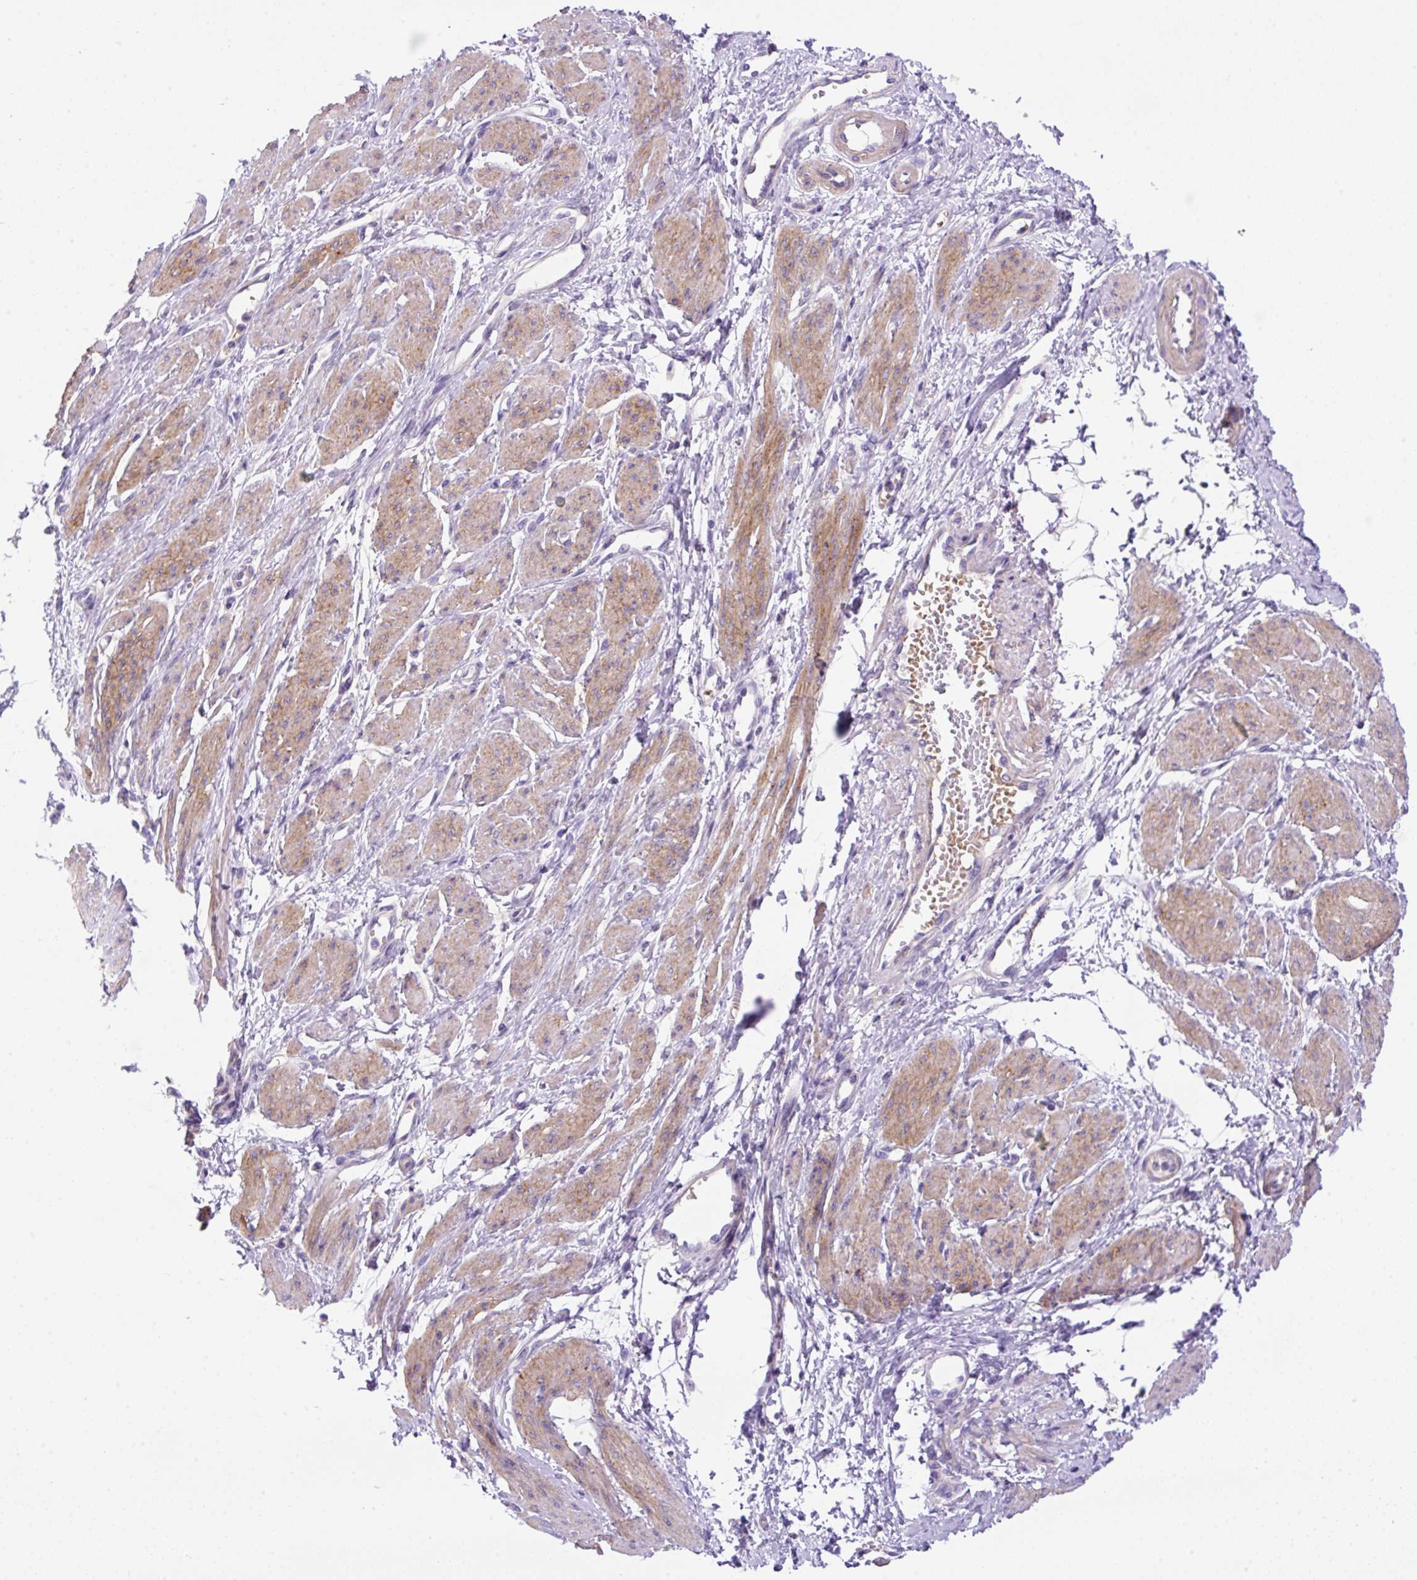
{"staining": {"intensity": "moderate", "quantity": "<25%", "location": "cytoplasmic/membranous"}, "tissue": "smooth muscle", "cell_type": "Smooth muscle cells", "image_type": "normal", "snomed": [{"axis": "morphology", "description": "Normal tissue, NOS"}, {"axis": "topography", "description": "Smooth muscle"}, {"axis": "topography", "description": "Uterus"}], "caption": "Immunohistochemical staining of benign human smooth muscle reveals moderate cytoplasmic/membranous protein positivity in approximately <25% of smooth muscle cells. The staining was performed using DAB to visualize the protein expression in brown, while the nuclei were stained in blue with hematoxylin (Magnification: 20x).", "gene": "NPTN", "patient": {"sex": "female", "age": 39}}